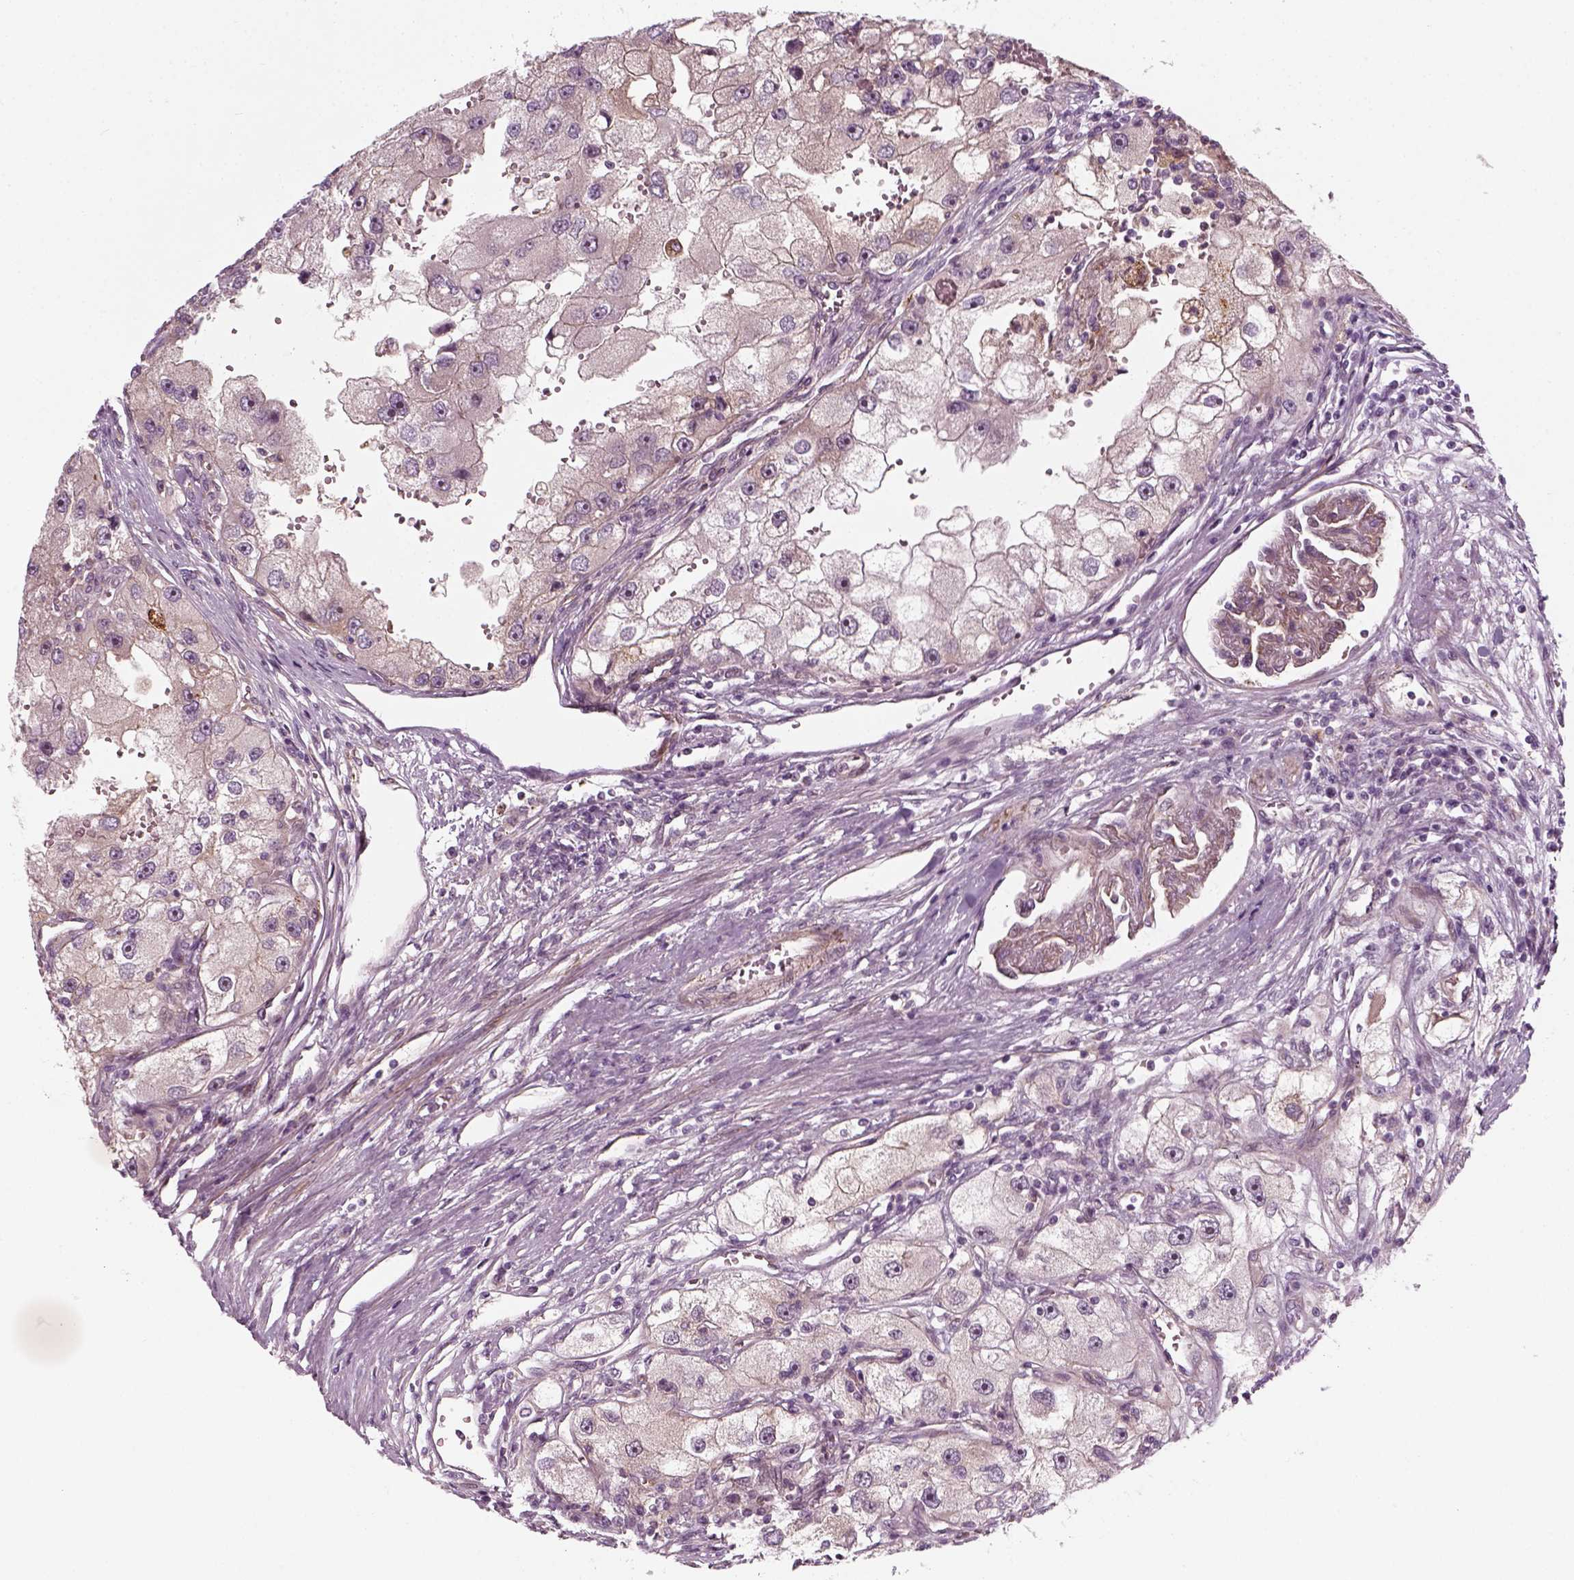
{"staining": {"intensity": "negative", "quantity": "none", "location": "none"}, "tissue": "renal cancer", "cell_type": "Tumor cells", "image_type": "cancer", "snomed": [{"axis": "morphology", "description": "Adenocarcinoma, NOS"}, {"axis": "topography", "description": "Kidney"}], "caption": "A photomicrograph of human renal cancer is negative for staining in tumor cells.", "gene": "DNASE1L1", "patient": {"sex": "male", "age": 63}}